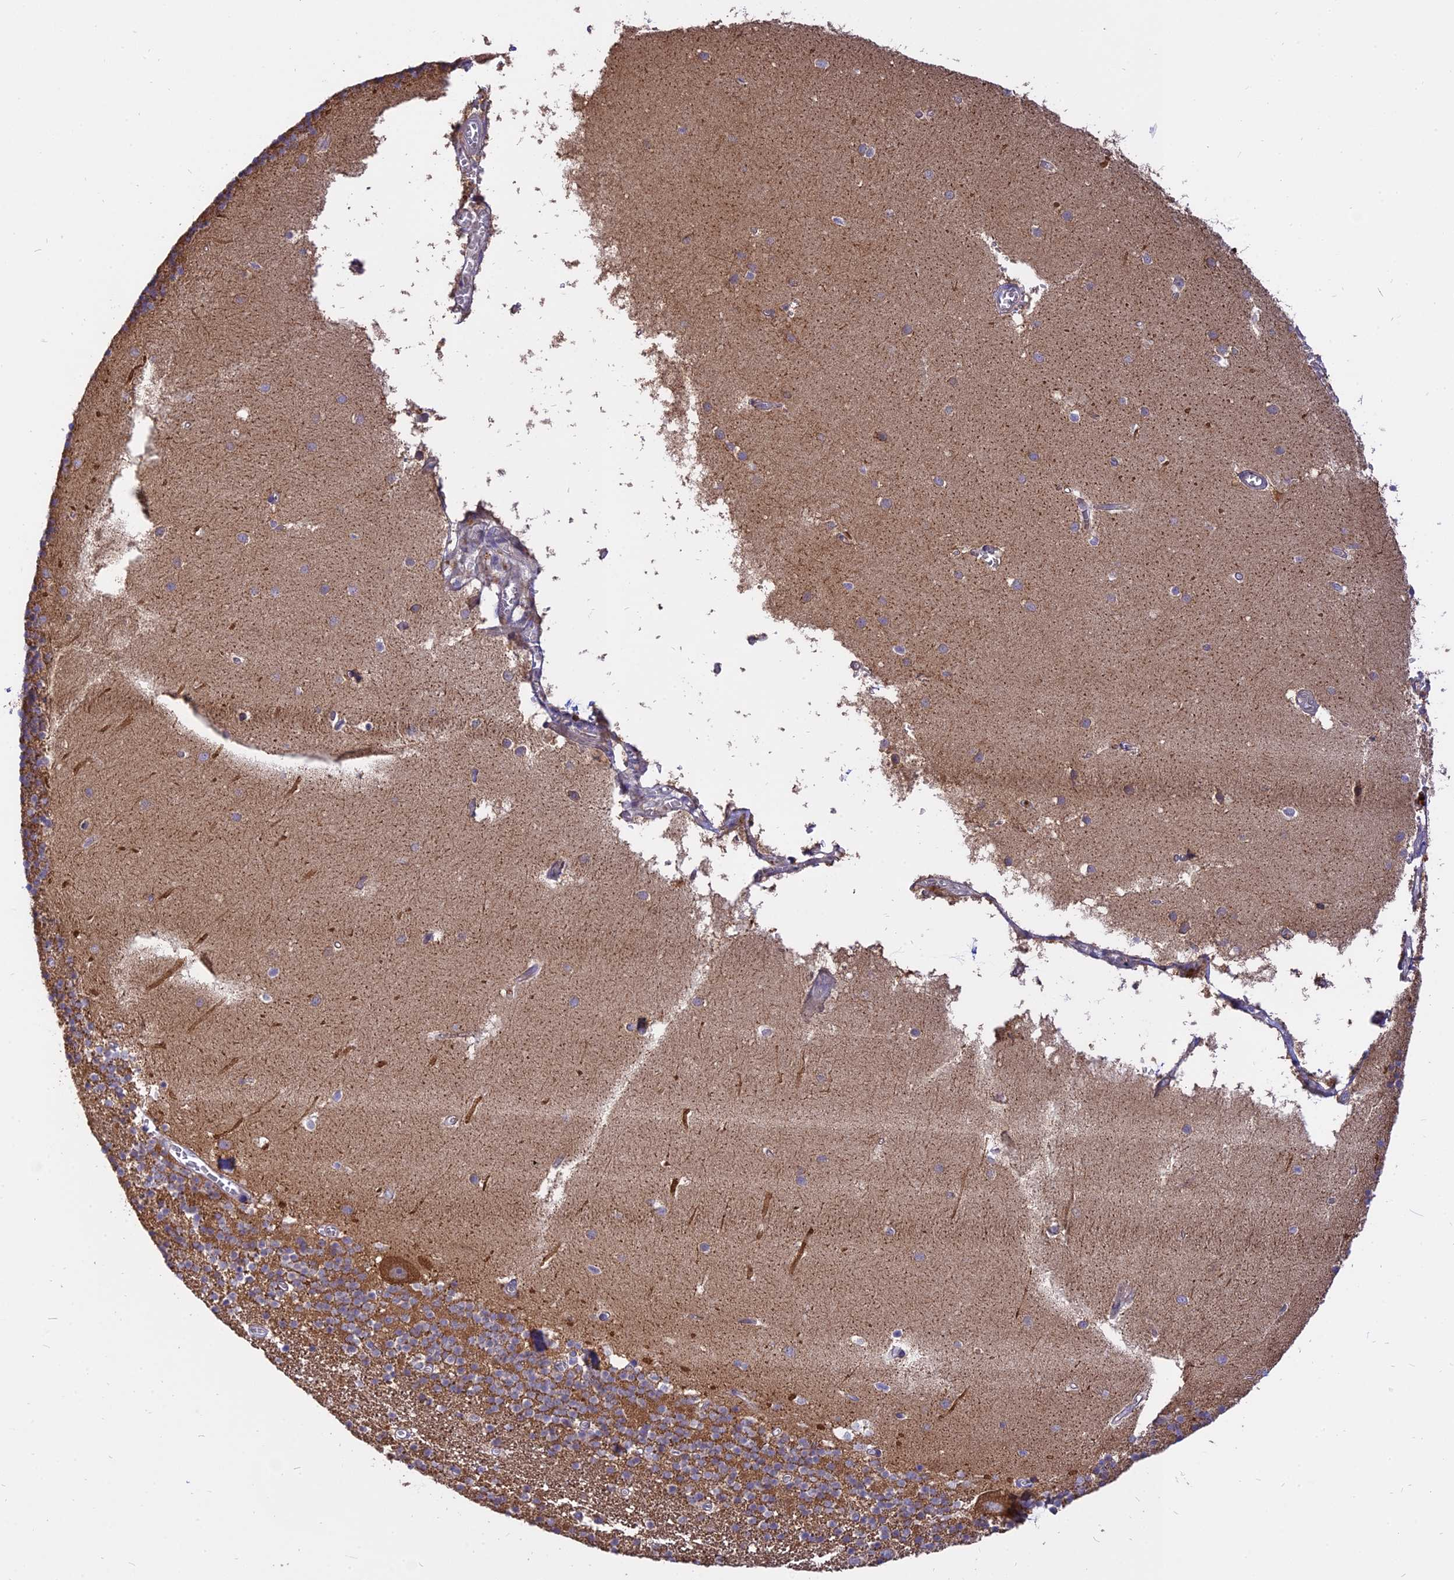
{"staining": {"intensity": "moderate", "quantity": "<25%", "location": "cytoplasmic/membranous"}, "tissue": "cerebellum", "cell_type": "Cells in granular layer", "image_type": "normal", "snomed": [{"axis": "morphology", "description": "Normal tissue, NOS"}, {"axis": "topography", "description": "Cerebellum"}], "caption": "High-power microscopy captured an IHC micrograph of benign cerebellum, revealing moderate cytoplasmic/membranous expression in about <25% of cells in granular layer.", "gene": "IL21R", "patient": {"sex": "male", "age": 54}}